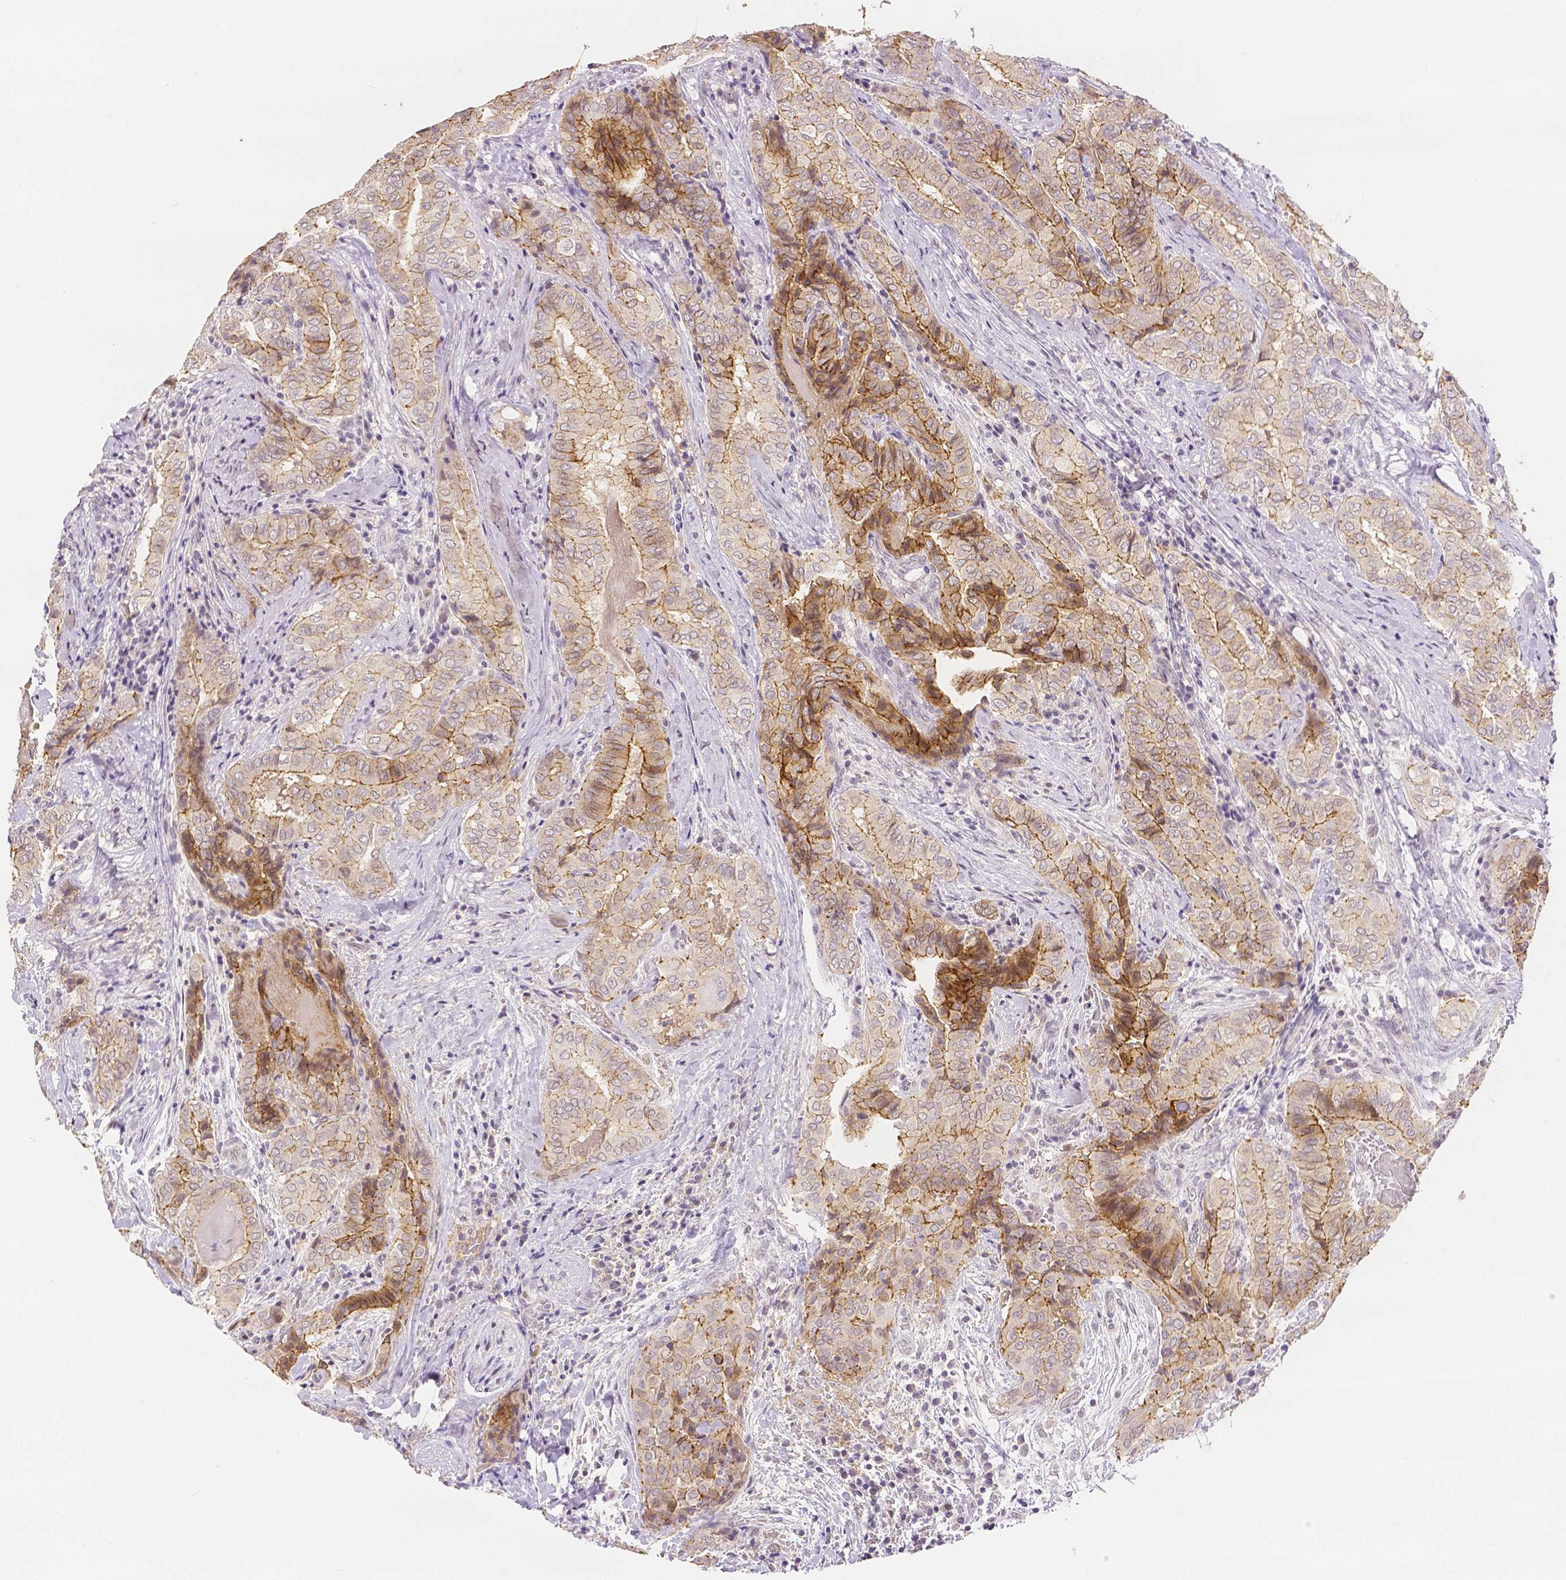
{"staining": {"intensity": "moderate", "quantity": "25%-75%", "location": "cytoplasmic/membranous"}, "tissue": "thyroid cancer", "cell_type": "Tumor cells", "image_type": "cancer", "snomed": [{"axis": "morphology", "description": "Papillary adenocarcinoma, NOS"}, {"axis": "topography", "description": "Thyroid gland"}], "caption": "An immunohistochemistry micrograph of neoplastic tissue is shown. Protein staining in brown labels moderate cytoplasmic/membranous positivity in thyroid papillary adenocarcinoma within tumor cells.", "gene": "OCLN", "patient": {"sex": "female", "age": 61}}